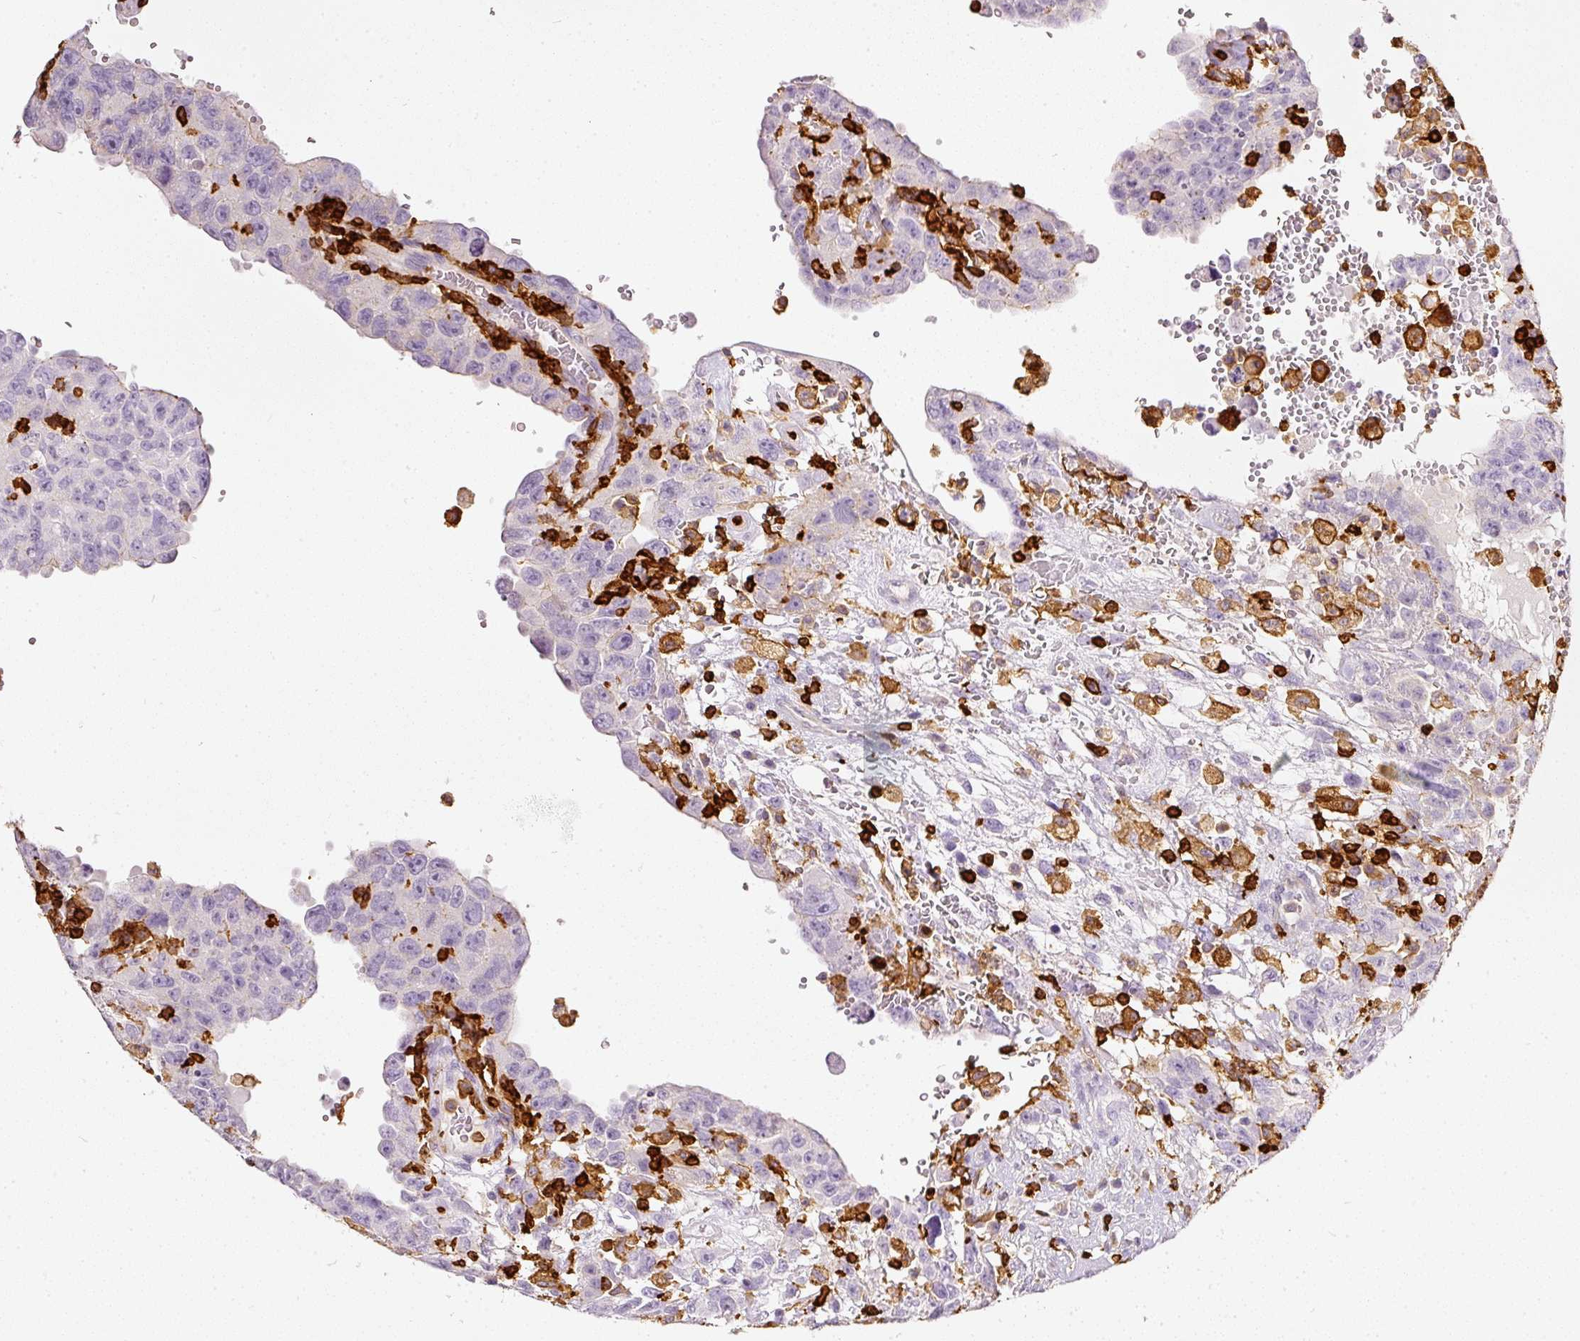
{"staining": {"intensity": "negative", "quantity": "none", "location": "none"}, "tissue": "testis cancer", "cell_type": "Tumor cells", "image_type": "cancer", "snomed": [{"axis": "morphology", "description": "Carcinoma, Embryonal, NOS"}, {"axis": "topography", "description": "Testis"}], "caption": "An IHC image of testis embryonal carcinoma is shown. There is no staining in tumor cells of testis embryonal carcinoma. (DAB IHC with hematoxylin counter stain).", "gene": "EVL", "patient": {"sex": "male", "age": 26}}